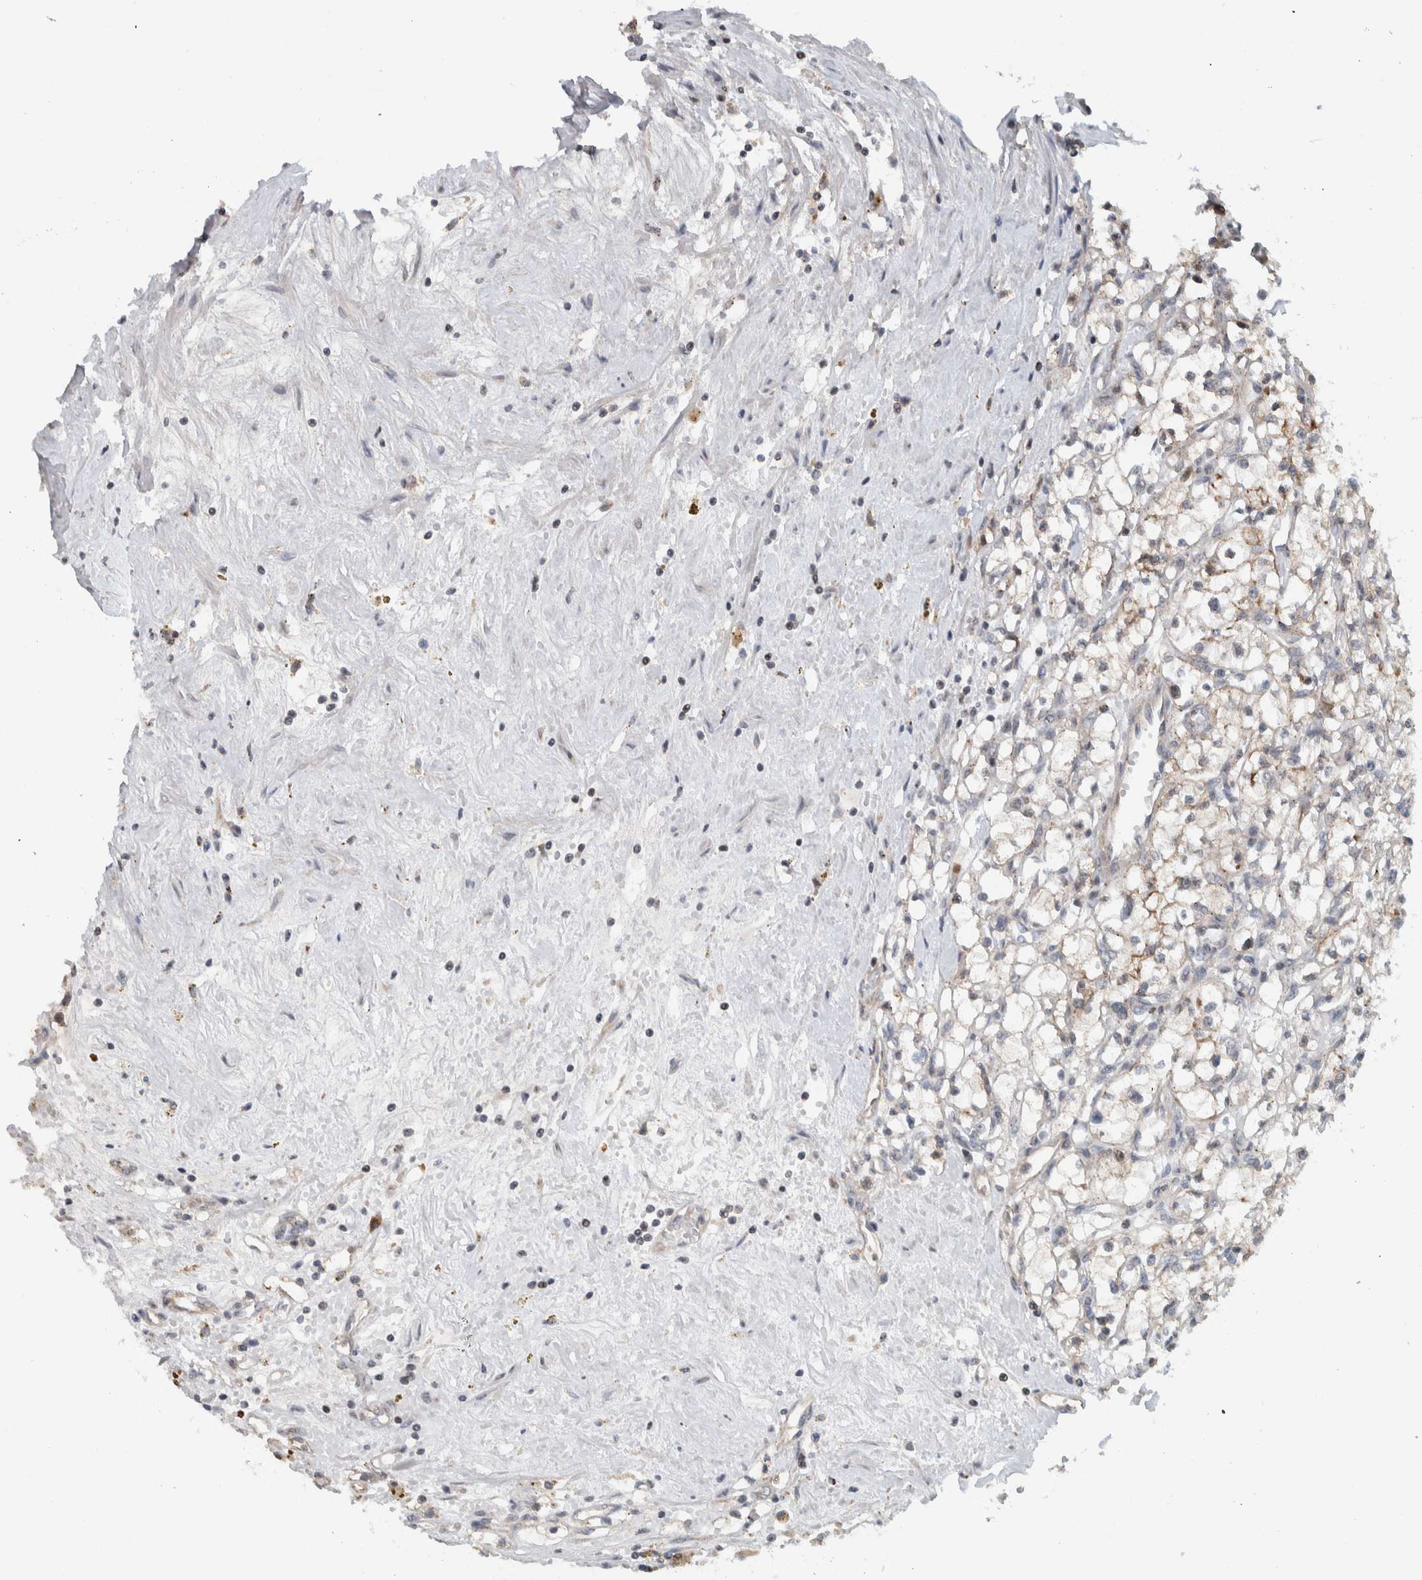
{"staining": {"intensity": "weak", "quantity": "<25%", "location": "cytoplasmic/membranous"}, "tissue": "renal cancer", "cell_type": "Tumor cells", "image_type": "cancer", "snomed": [{"axis": "morphology", "description": "Adenocarcinoma, NOS"}, {"axis": "topography", "description": "Kidney"}], "caption": "Protein analysis of renal adenocarcinoma exhibits no significant positivity in tumor cells.", "gene": "MSL1", "patient": {"sex": "male", "age": 56}}